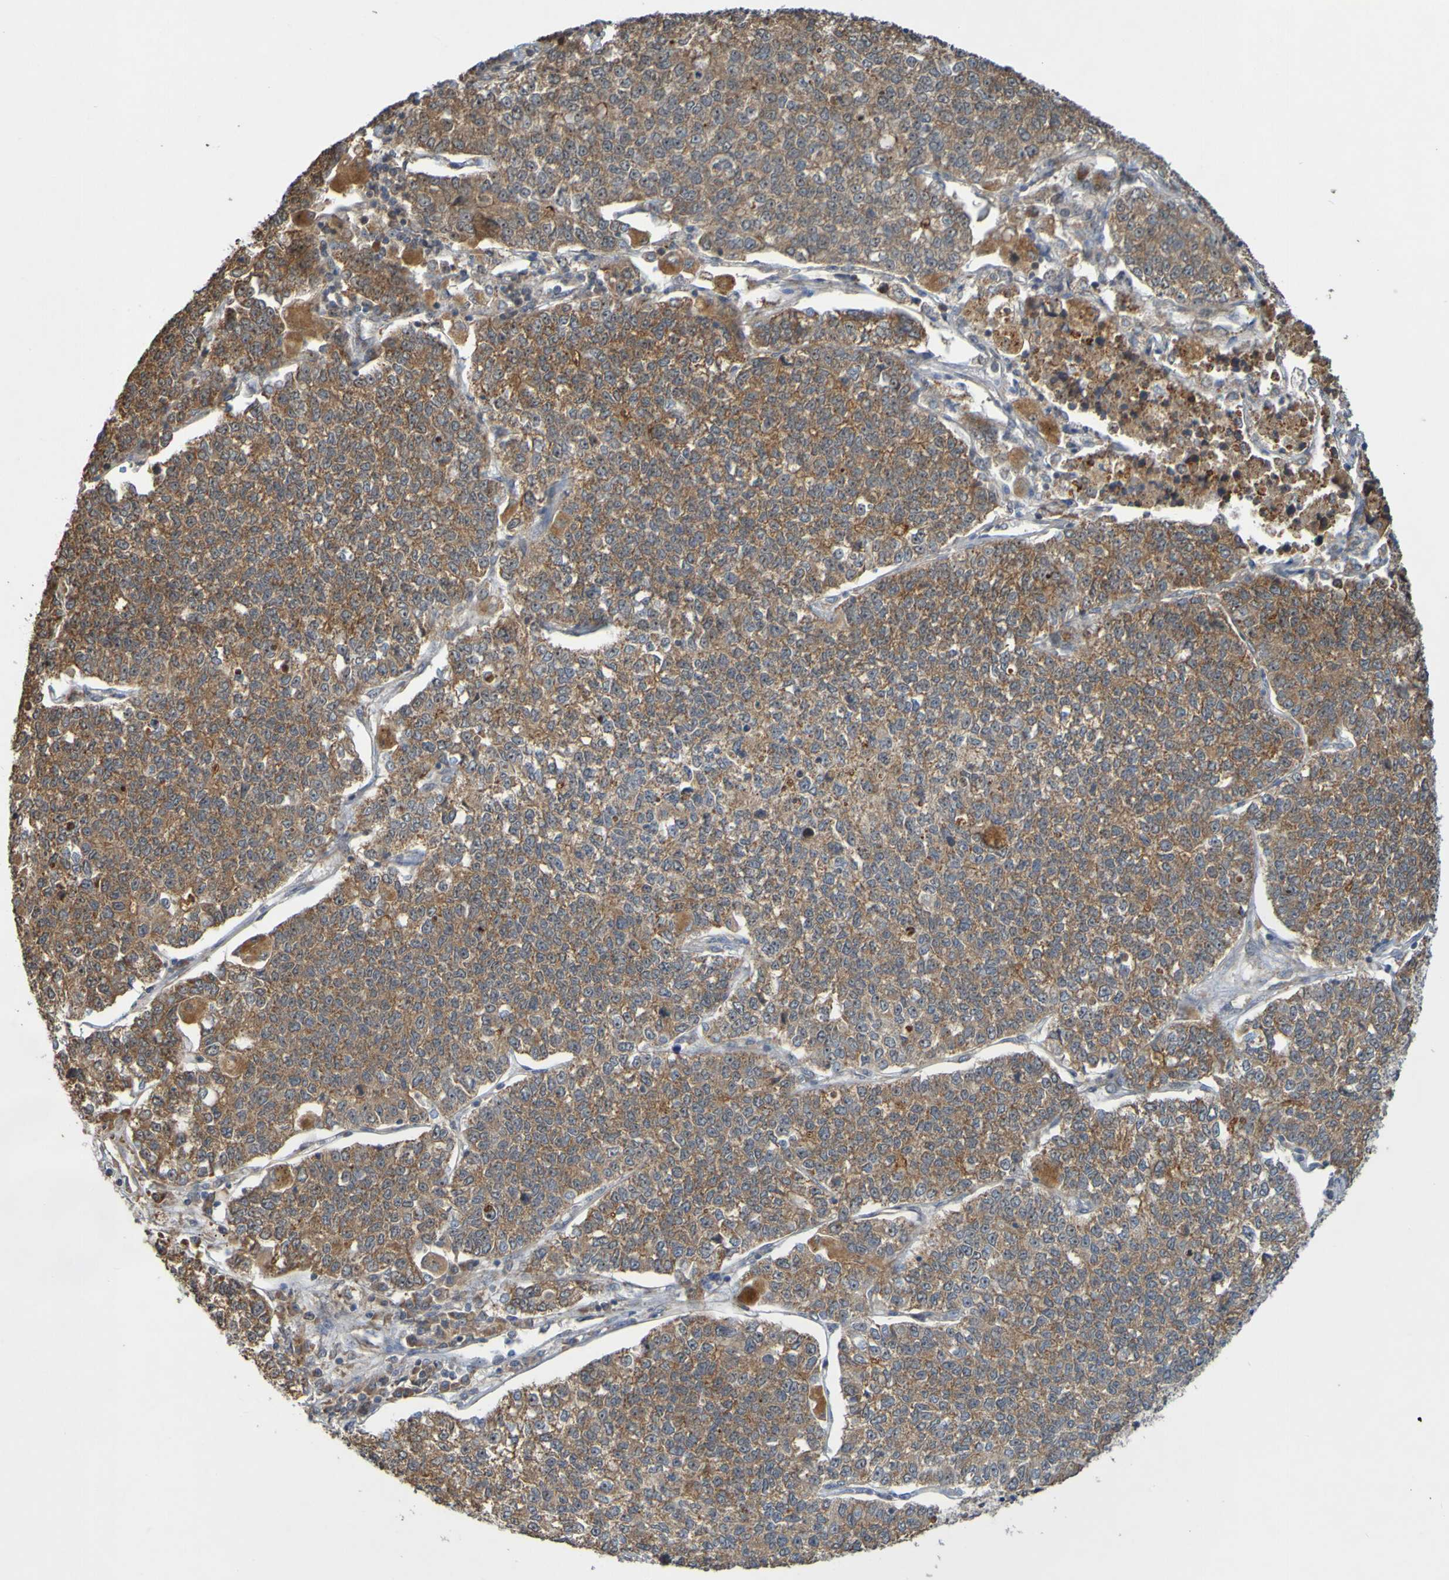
{"staining": {"intensity": "moderate", "quantity": ">75%", "location": "cytoplasmic/membranous"}, "tissue": "lung cancer", "cell_type": "Tumor cells", "image_type": "cancer", "snomed": [{"axis": "morphology", "description": "Adenocarcinoma, NOS"}, {"axis": "topography", "description": "Lung"}], "caption": "Brown immunohistochemical staining in lung cancer (adenocarcinoma) shows moderate cytoplasmic/membranous staining in about >75% of tumor cells.", "gene": "TMBIM1", "patient": {"sex": "male", "age": 49}}